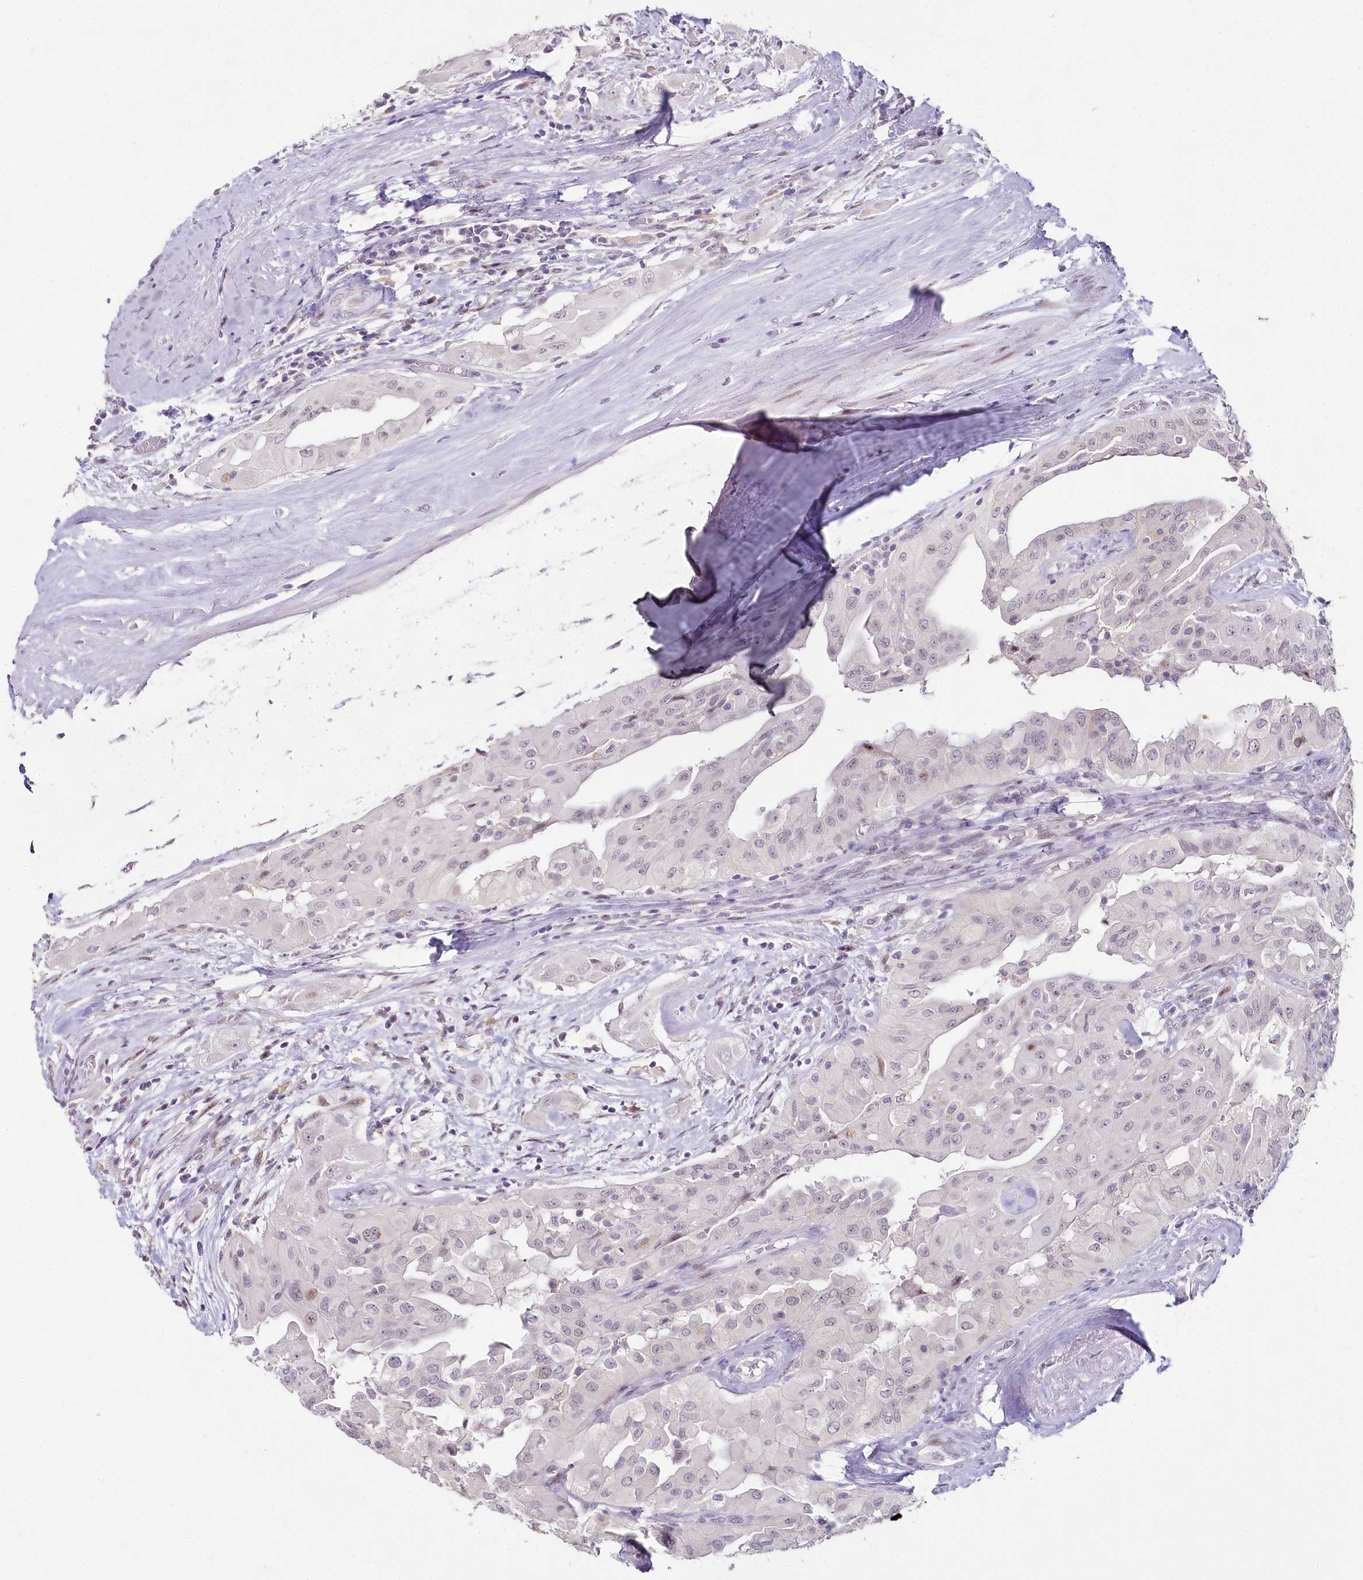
{"staining": {"intensity": "negative", "quantity": "none", "location": "none"}, "tissue": "thyroid cancer", "cell_type": "Tumor cells", "image_type": "cancer", "snomed": [{"axis": "morphology", "description": "Papillary adenocarcinoma, NOS"}, {"axis": "topography", "description": "Thyroid gland"}], "caption": "Thyroid cancer (papillary adenocarcinoma) was stained to show a protein in brown. There is no significant staining in tumor cells. The staining is performed using DAB brown chromogen with nuclei counter-stained in using hematoxylin.", "gene": "HPD", "patient": {"sex": "female", "age": 59}}